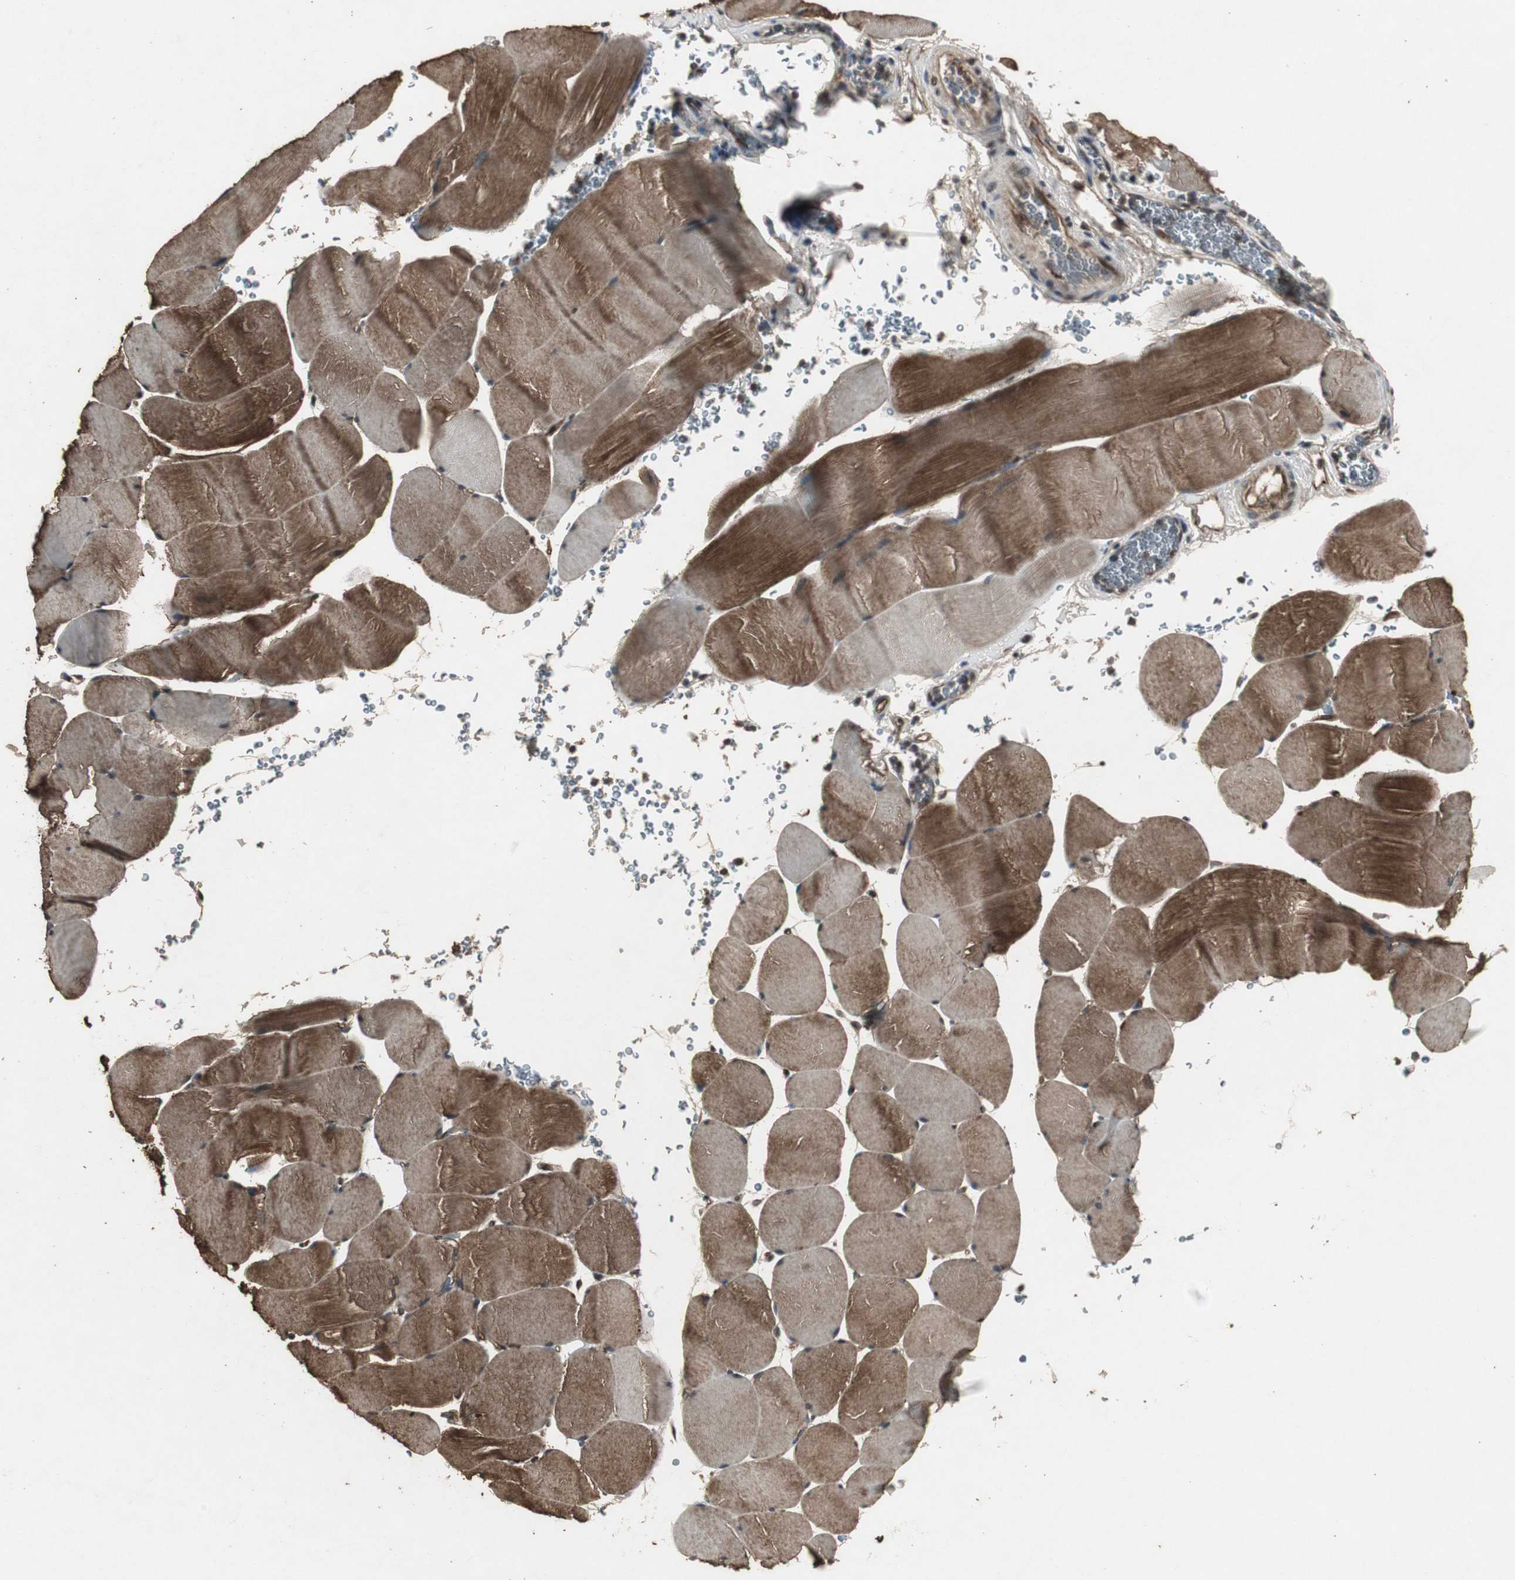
{"staining": {"intensity": "moderate", "quantity": ">75%", "location": "cytoplasmic/membranous"}, "tissue": "skeletal muscle", "cell_type": "Myocytes", "image_type": "normal", "snomed": [{"axis": "morphology", "description": "Normal tissue, NOS"}, {"axis": "topography", "description": "Skeletal muscle"}], "caption": "Human skeletal muscle stained with a brown dye demonstrates moderate cytoplasmic/membranous positive positivity in about >75% of myocytes.", "gene": "EMX1", "patient": {"sex": "male", "age": 62}}